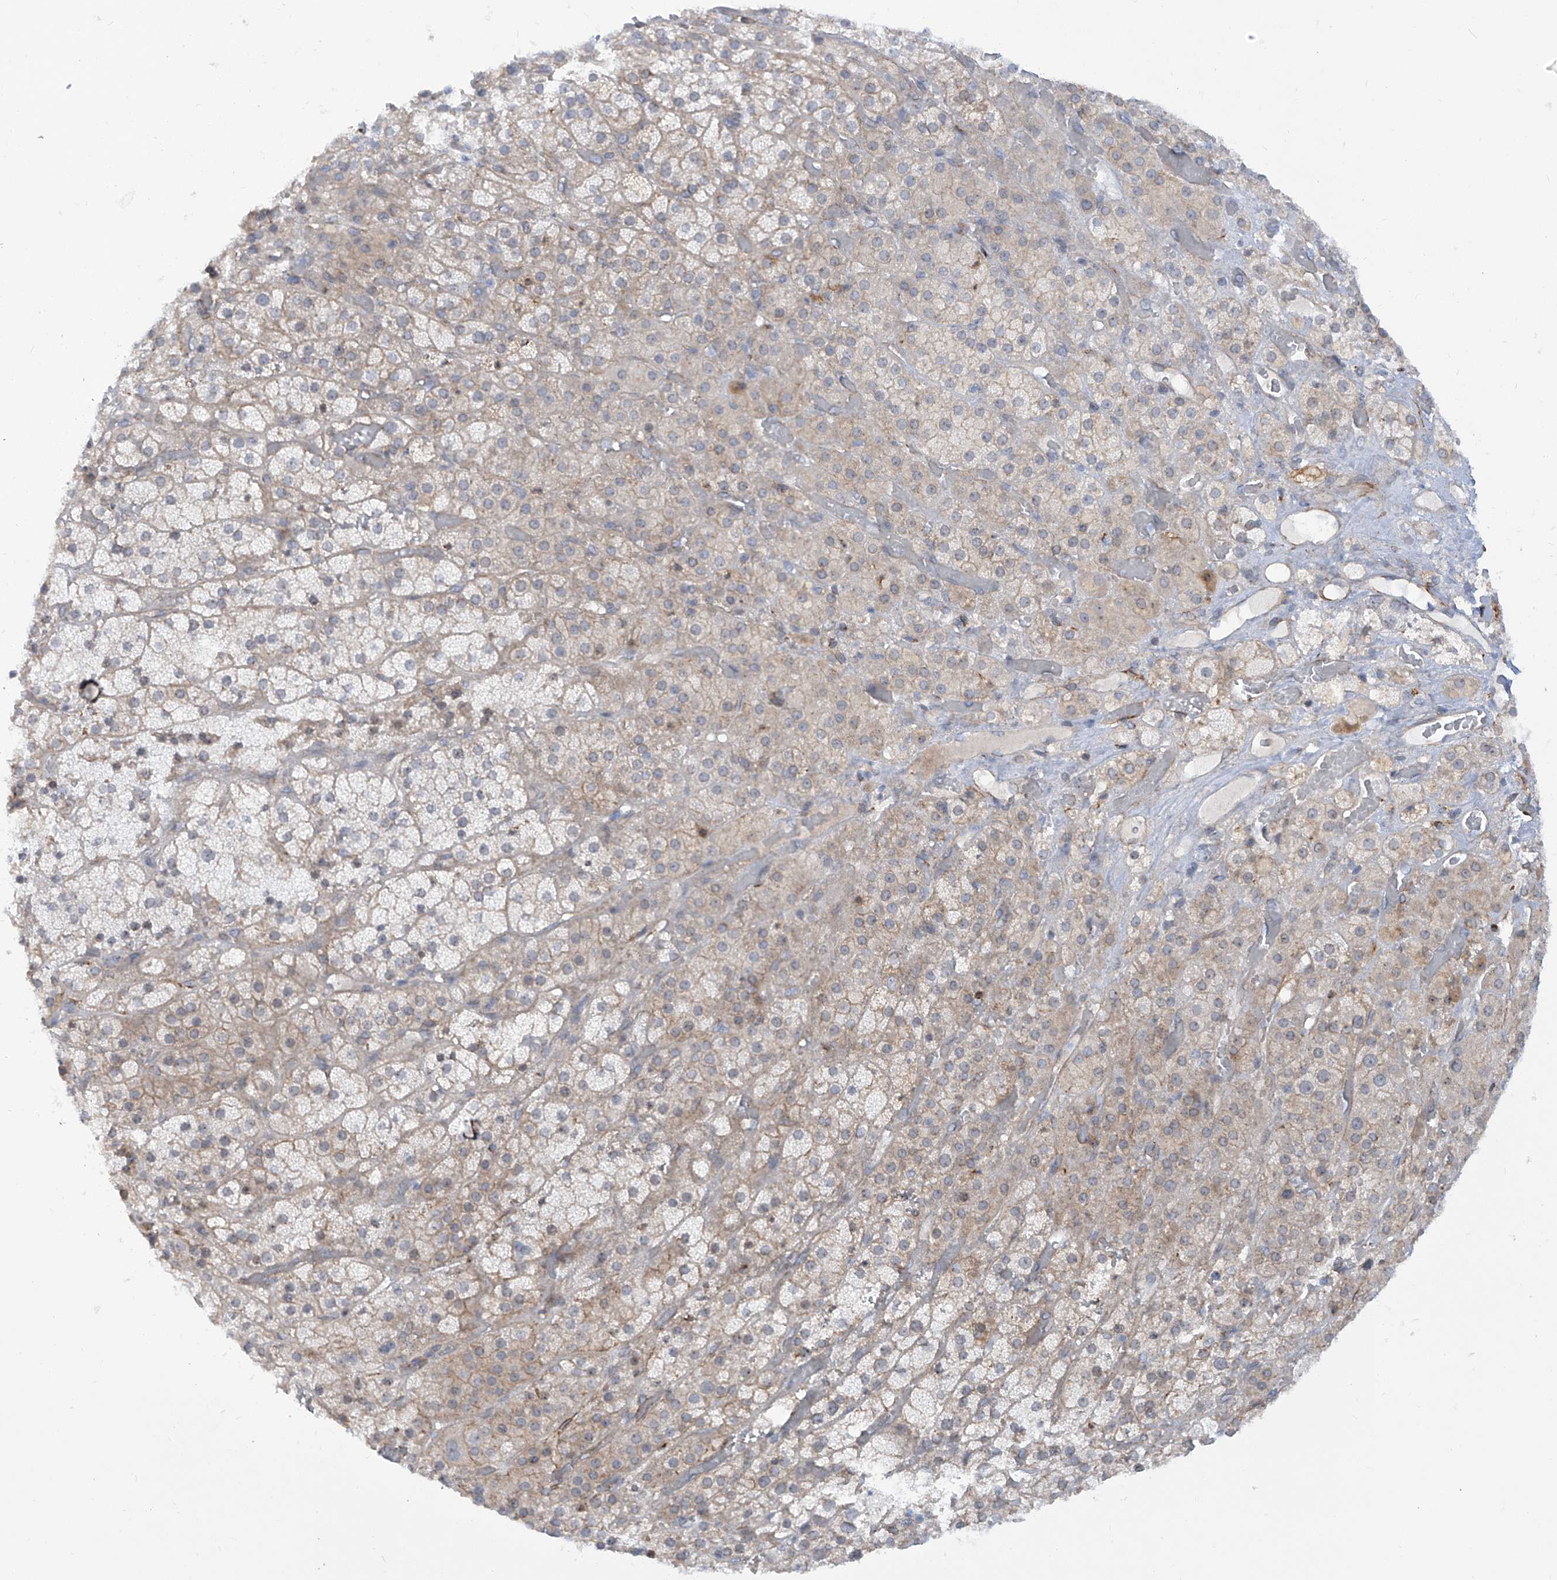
{"staining": {"intensity": "weak", "quantity": "25%-75%", "location": "cytoplasmic/membranous"}, "tissue": "adrenal gland", "cell_type": "Glandular cells", "image_type": "normal", "snomed": [{"axis": "morphology", "description": "Normal tissue, NOS"}, {"axis": "topography", "description": "Adrenal gland"}], "caption": "Immunohistochemistry (IHC) histopathology image of benign adrenal gland: human adrenal gland stained using IHC exhibits low levels of weak protein expression localized specifically in the cytoplasmic/membranous of glandular cells, appearing as a cytoplasmic/membranous brown color.", "gene": "ZNF490", "patient": {"sex": "male", "age": 57}}